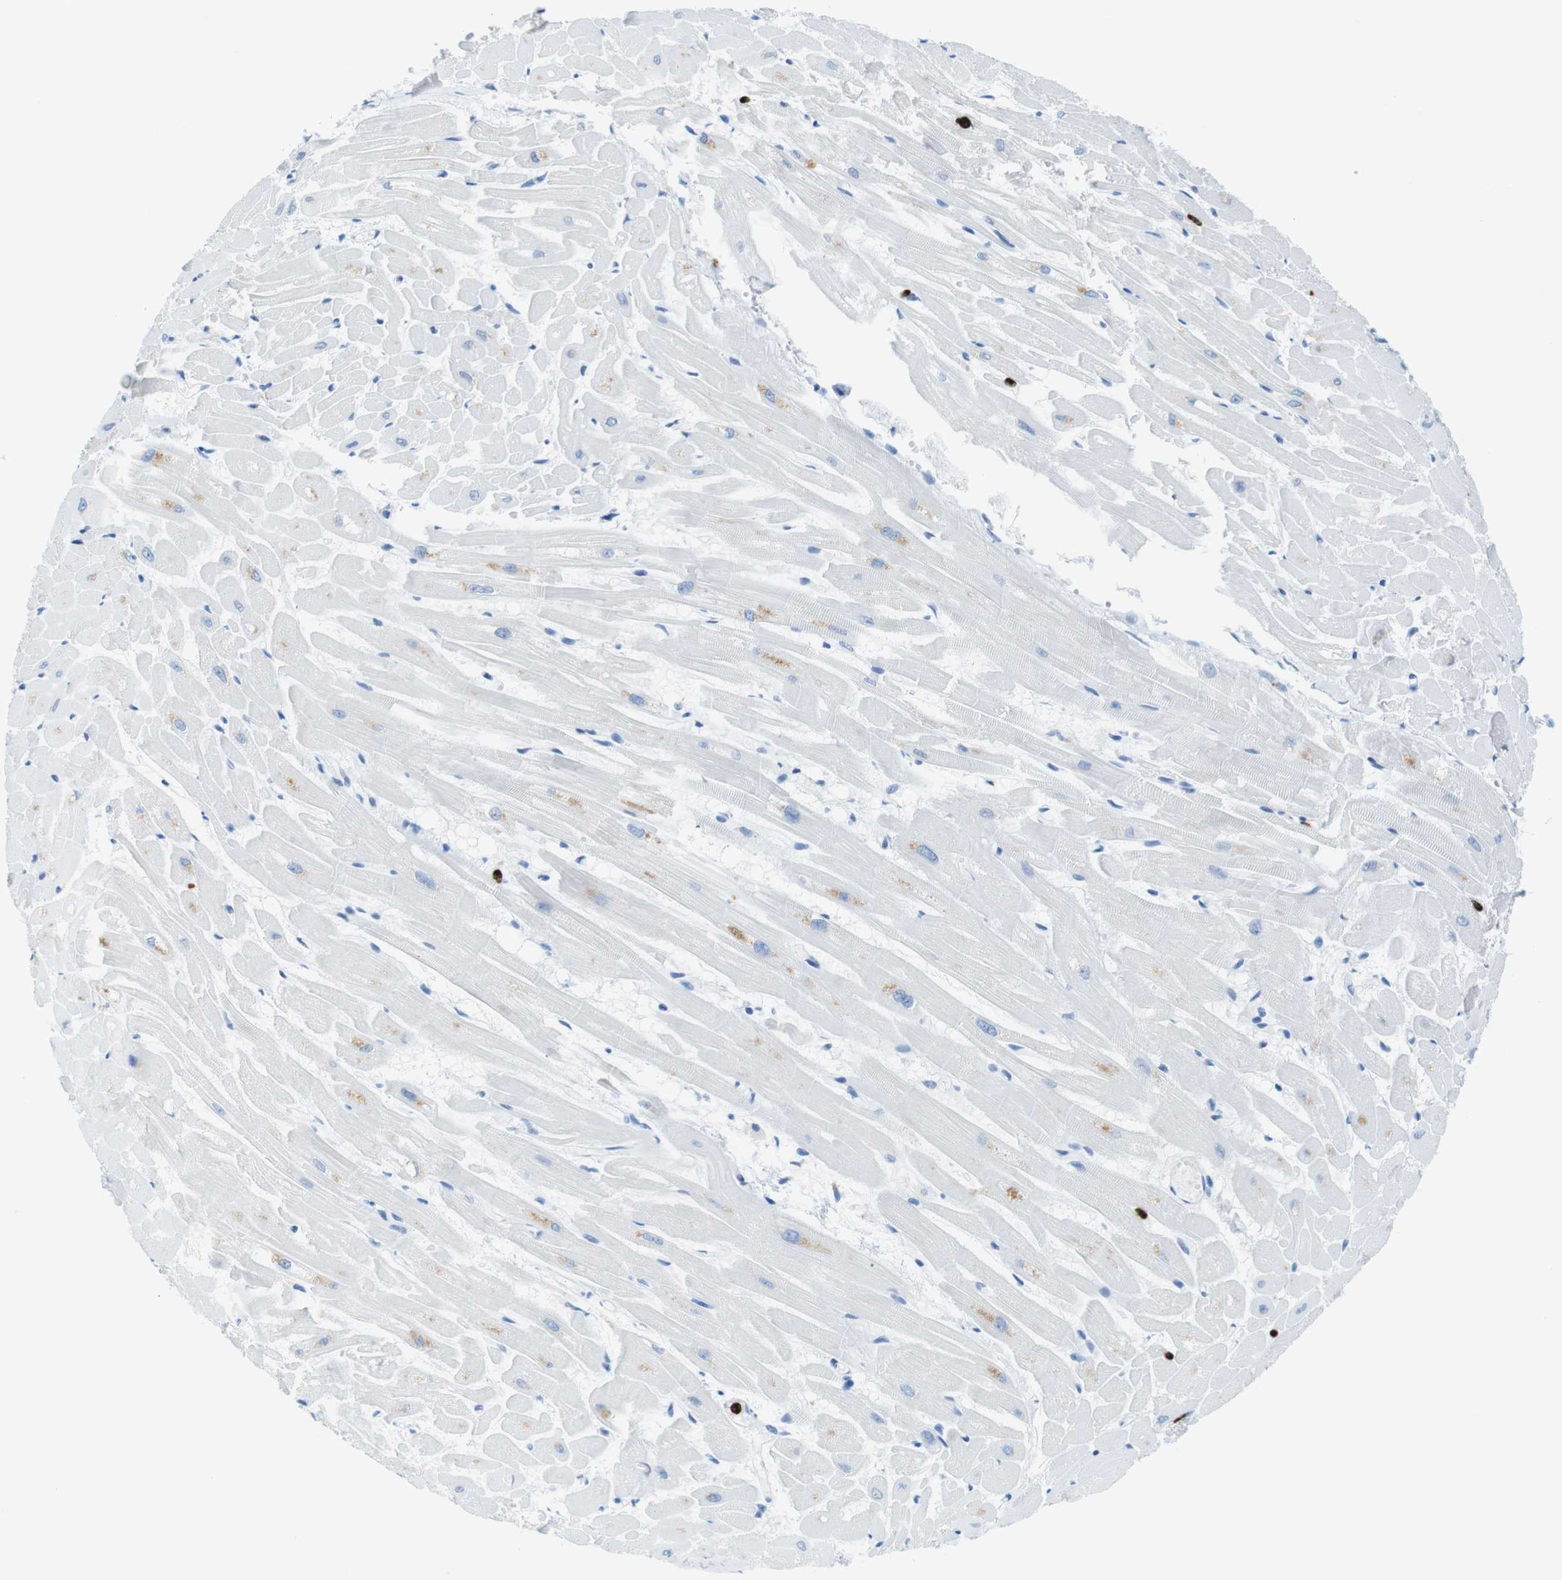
{"staining": {"intensity": "moderate", "quantity": "<25%", "location": "cytoplasmic/membranous"}, "tissue": "heart muscle", "cell_type": "Cardiomyocytes", "image_type": "normal", "snomed": [{"axis": "morphology", "description": "Normal tissue, NOS"}, {"axis": "topography", "description": "Heart"}], "caption": "Brown immunohistochemical staining in unremarkable human heart muscle exhibits moderate cytoplasmic/membranous staining in about <25% of cardiomyocytes.", "gene": "MCEMP1", "patient": {"sex": "female", "age": 19}}